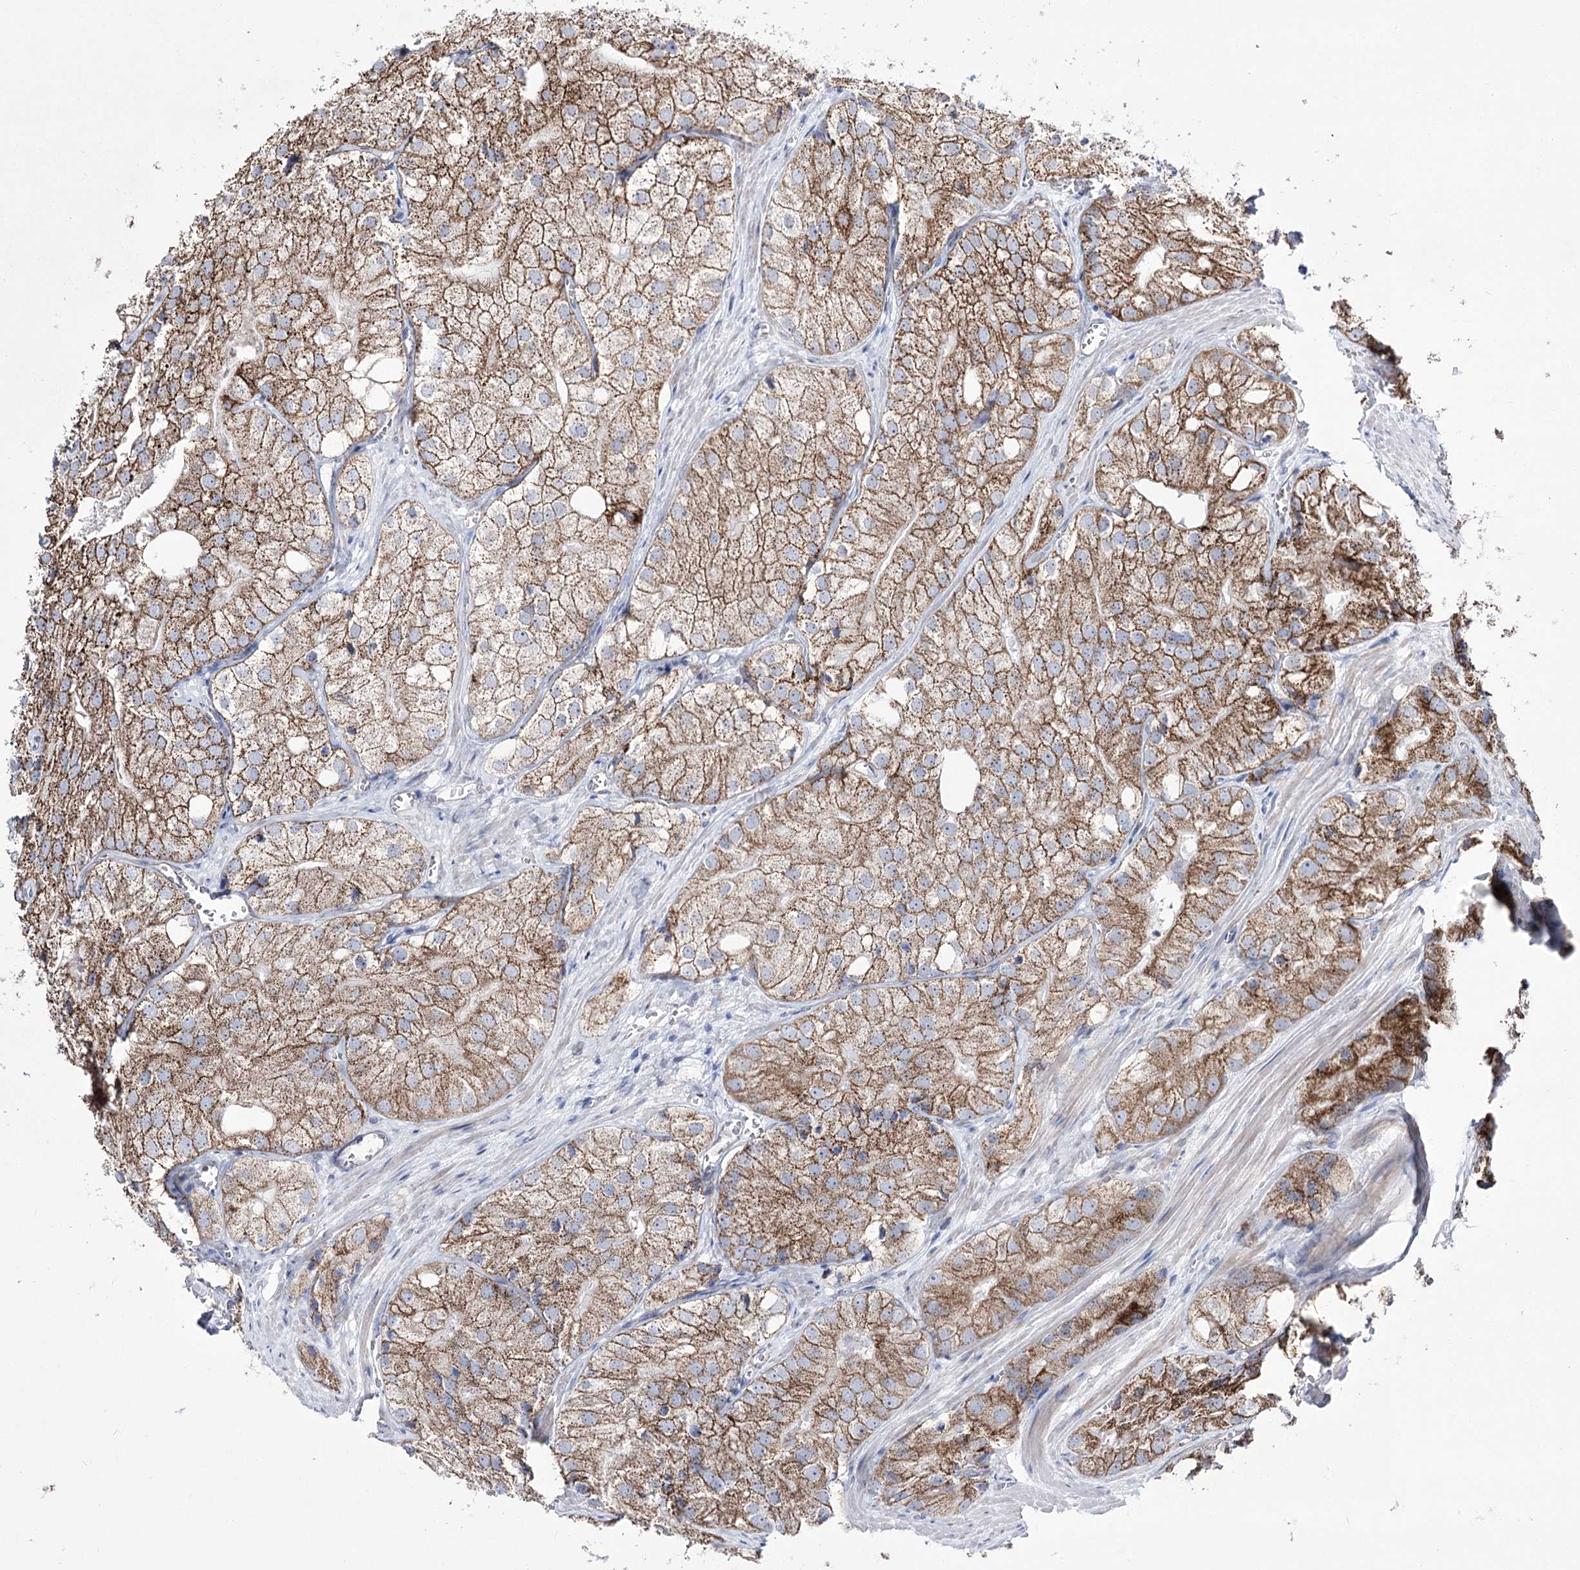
{"staining": {"intensity": "moderate", "quantity": ">75%", "location": "cytoplasmic/membranous"}, "tissue": "prostate cancer", "cell_type": "Tumor cells", "image_type": "cancer", "snomed": [{"axis": "morphology", "description": "Adenocarcinoma, Low grade"}, {"axis": "topography", "description": "Prostate"}], "caption": "DAB (3,3'-diaminobenzidine) immunohistochemical staining of low-grade adenocarcinoma (prostate) demonstrates moderate cytoplasmic/membranous protein staining in approximately >75% of tumor cells.", "gene": "OSBPL5", "patient": {"sex": "male", "age": 69}}